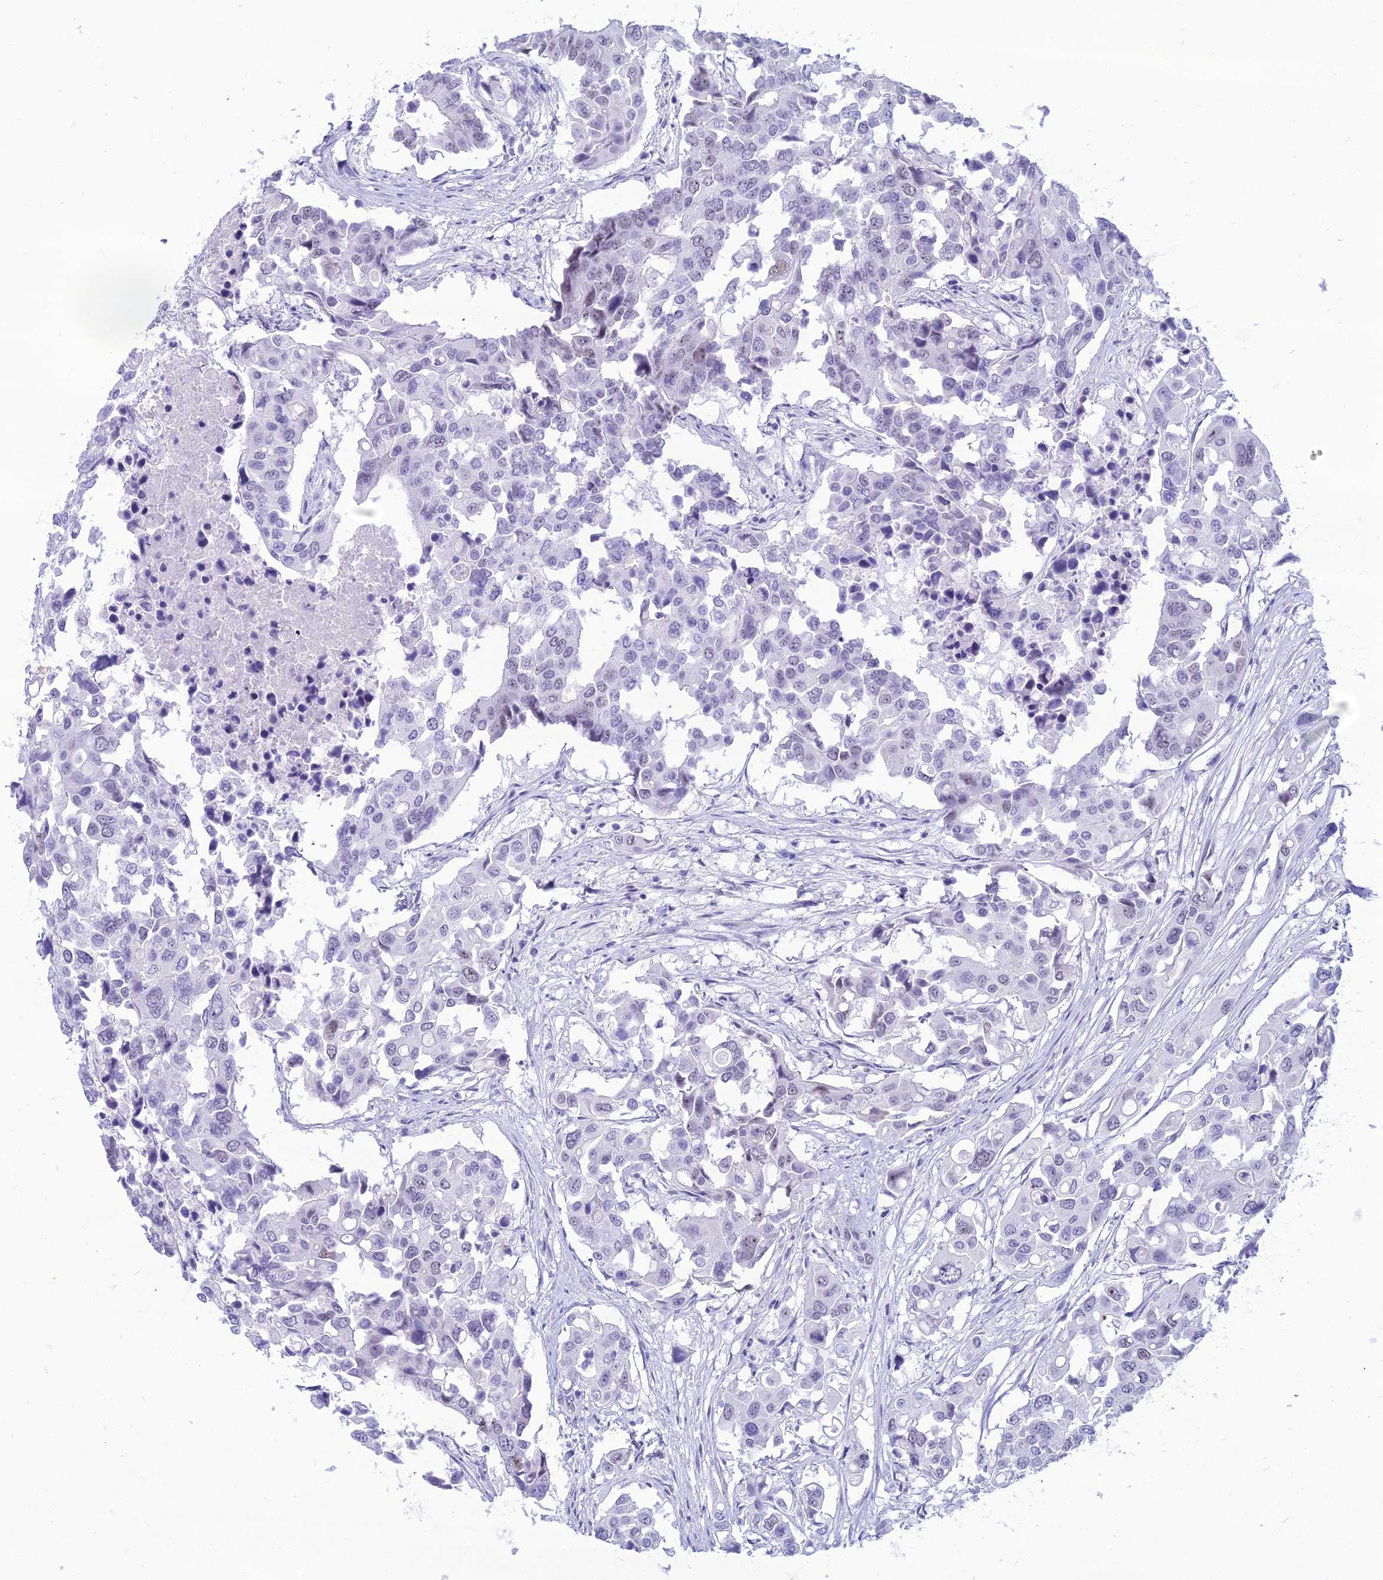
{"staining": {"intensity": "negative", "quantity": "none", "location": "none"}, "tissue": "colorectal cancer", "cell_type": "Tumor cells", "image_type": "cancer", "snomed": [{"axis": "morphology", "description": "Adenocarcinoma, NOS"}, {"axis": "topography", "description": "Colon"}], "caption": "The micrograph shows no significant staining in tumor cells of adenocarcinoma (colorectal). The staining is performed using DAB brown chromogen with nuclei counter-stained in using hematoxylin.", "gene": "DHX40", "patient": {"sex": "male", "age": 77}}